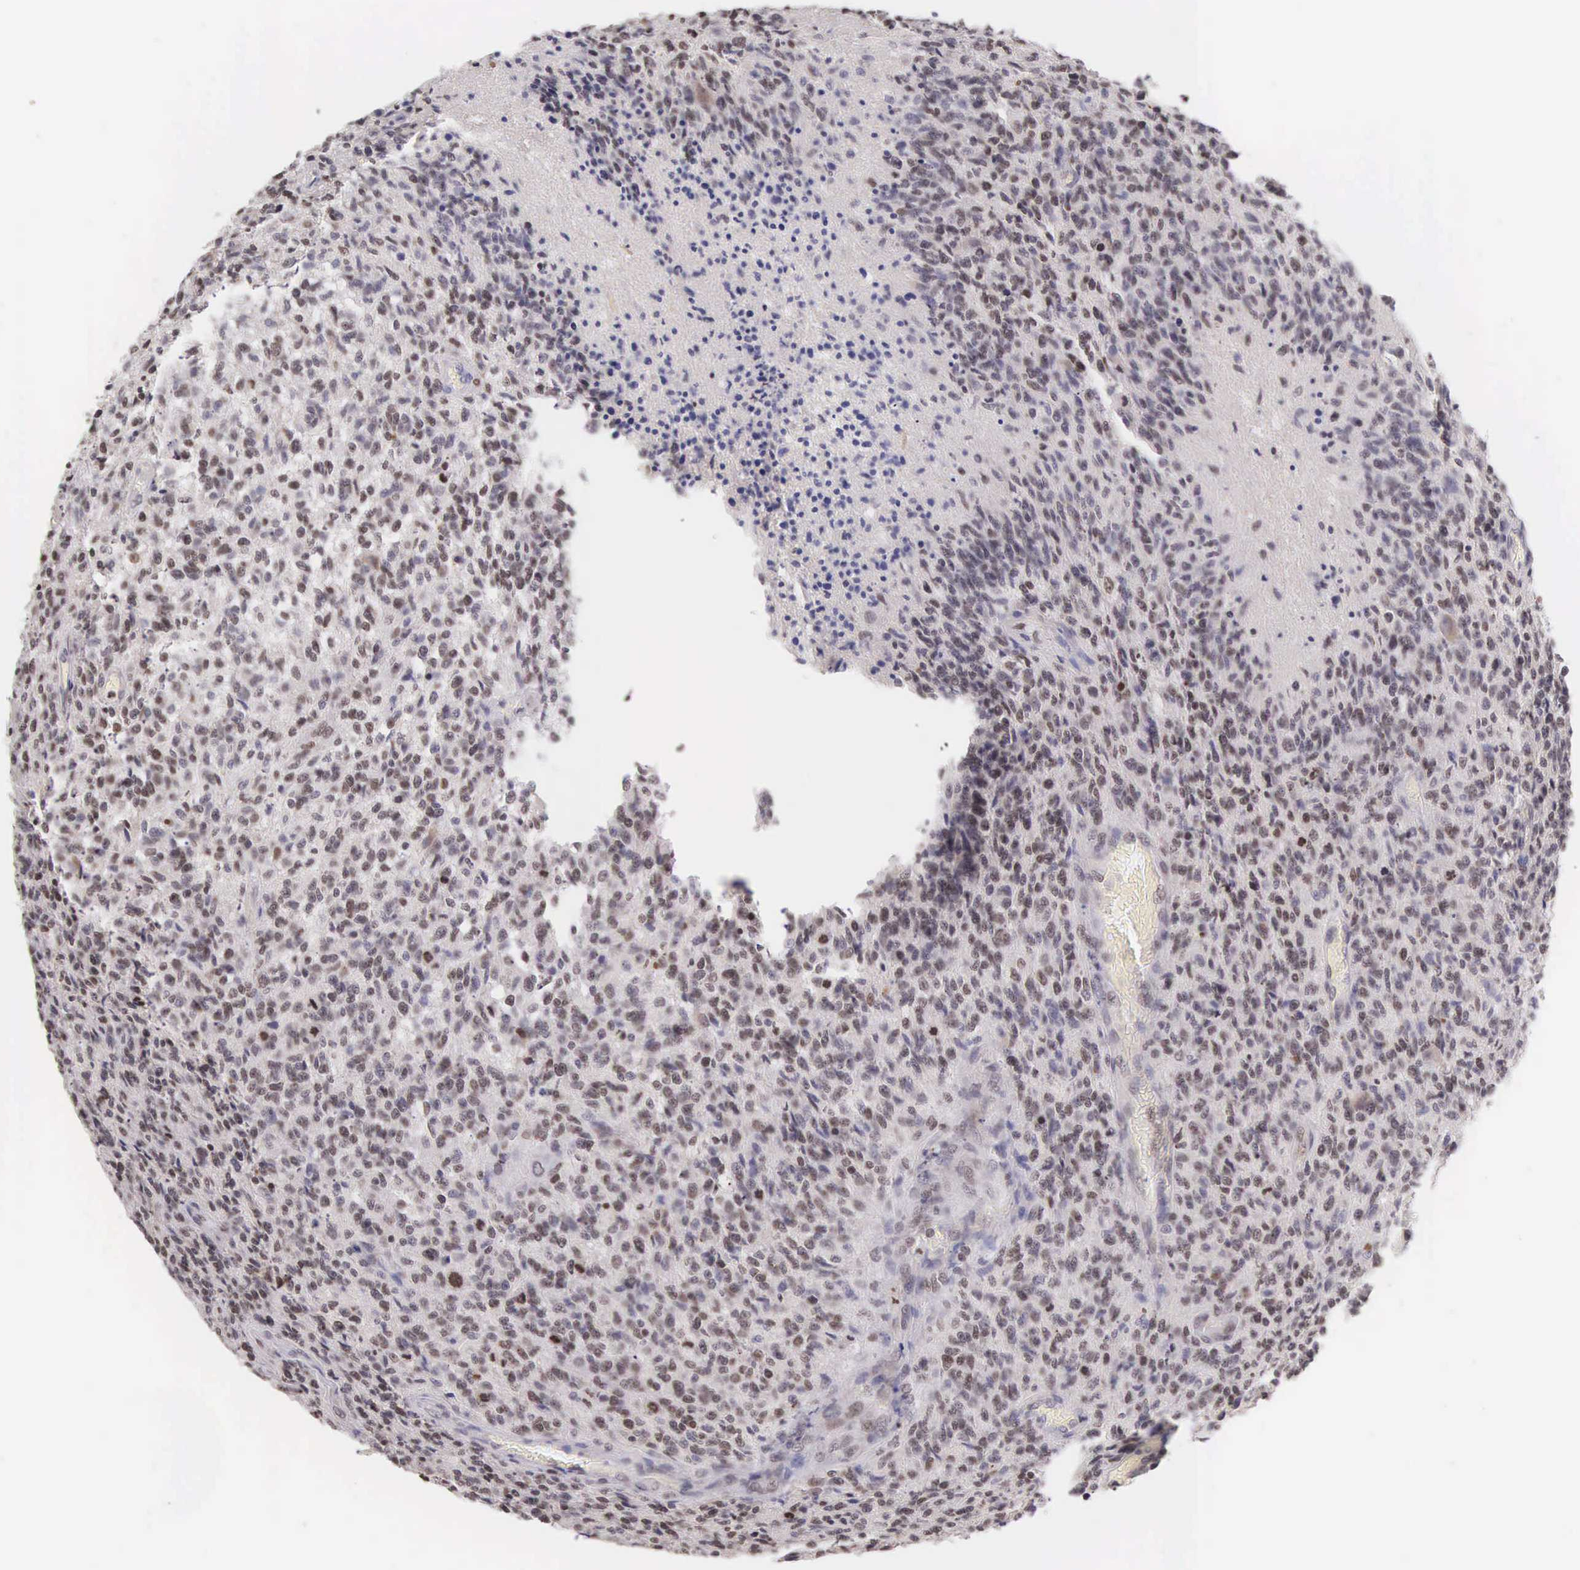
{"staining": {"intensity": "moderate", "quantity": "25%-75%", "location": "nuclear"}, "tissue": "glioma", "cell_type": "Tumor cells", "image_type": "cancer", "snomed": [{"axis": "morphology", "description": "Glioma, malignant, High grade"}, {"axis": "topography", "description": "Brain"}], "caption": "Immunohistochemical staining of malignant glioma (high-grade) displays moderate nuclear protein expression in approximately 25%-75% of tumor cells.", "gene": "VRK1", "patient": {"sex": "male", "age": 36}}